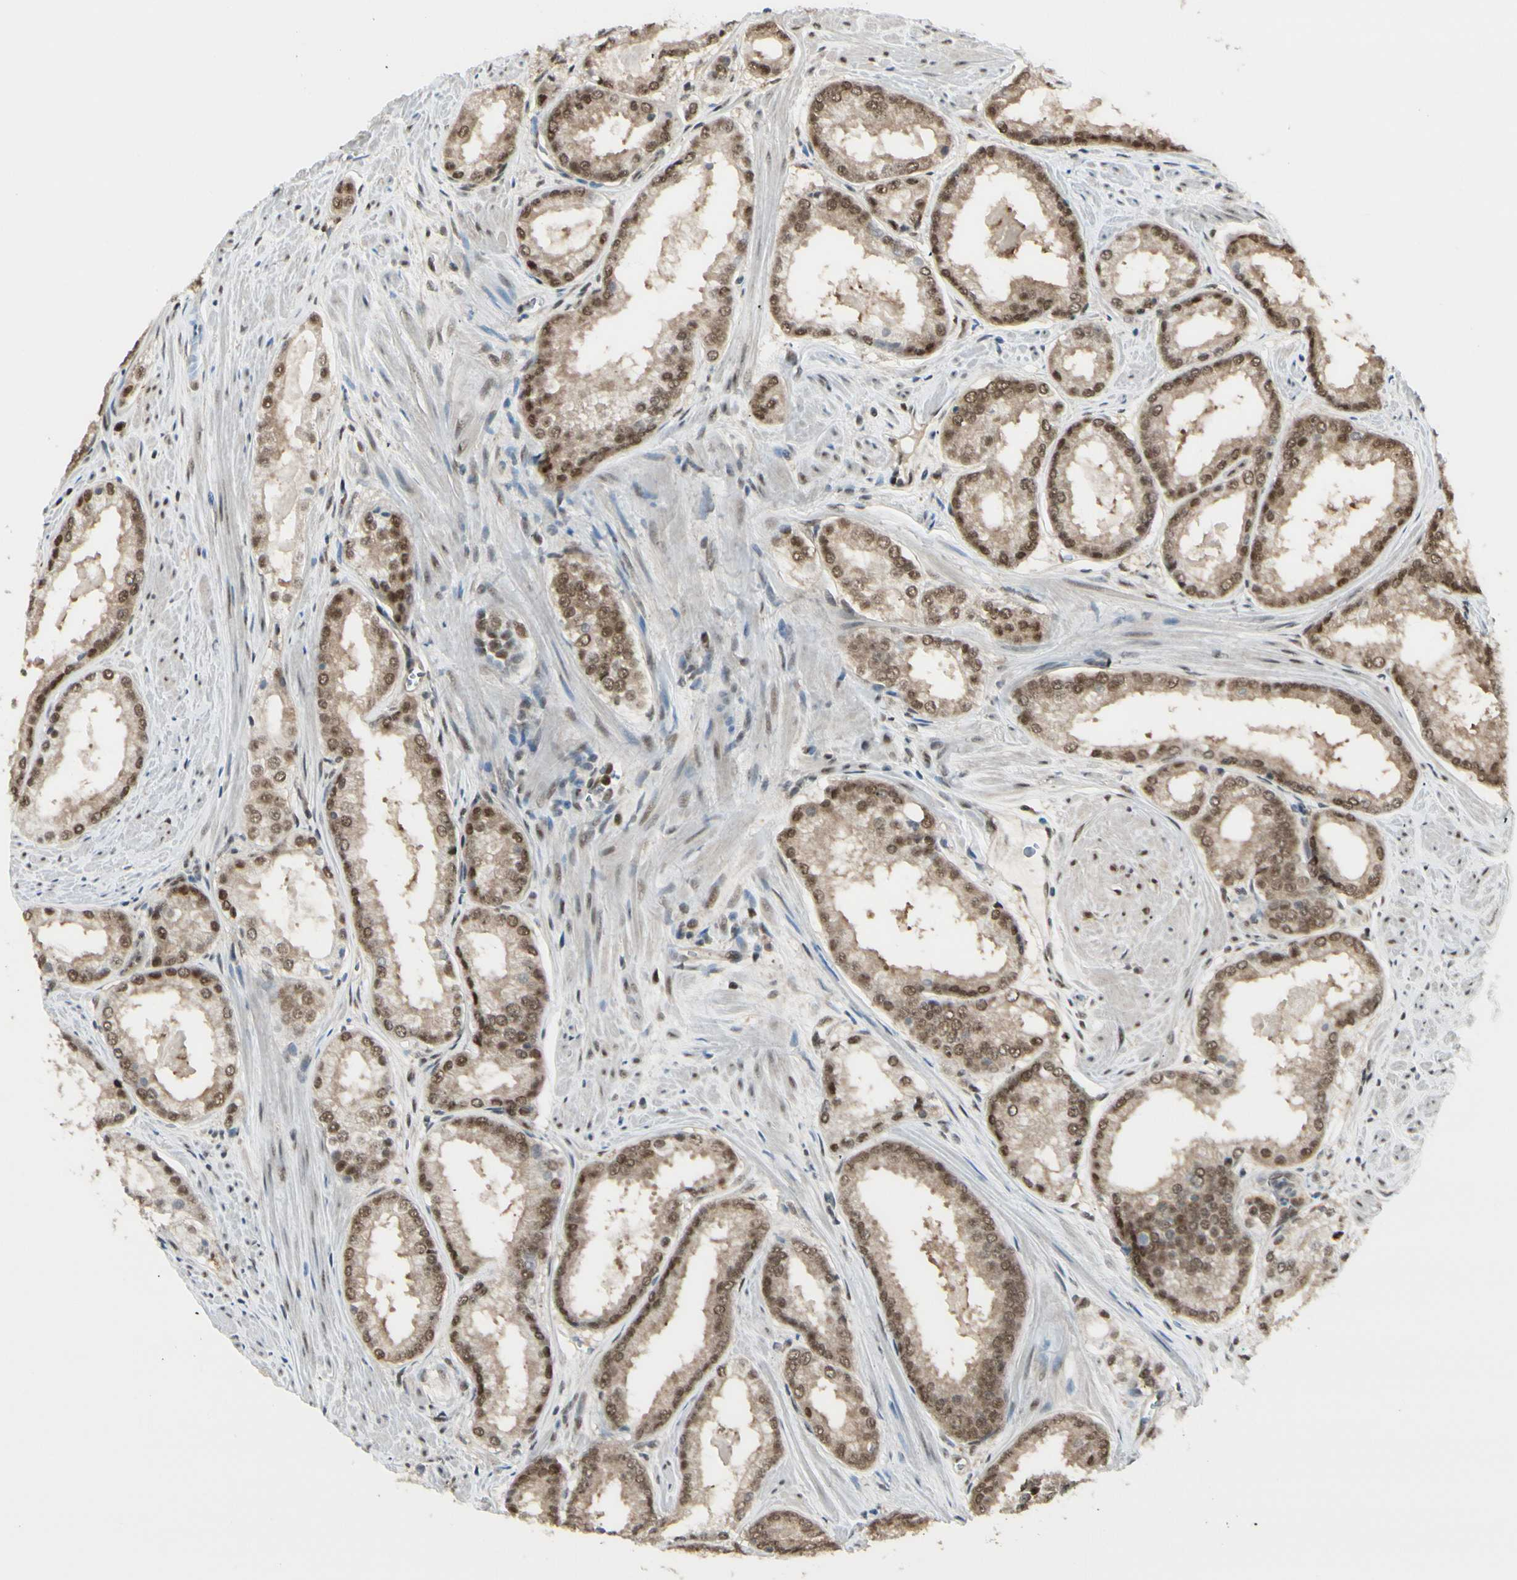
{"staining": {"intensity": "moderate", "quantity": ">75%", "location": "cytoplasmic/membranous,nuclear"}, "tissue": "prostate cancer", "cell_type": "Tumor cells", "image_type": "cancer", "snomed": [{"axis": "morphology", "description": "Adenocarcinoma, Low grade"}, {"axis": "topography", "description": "Prostate"}], "caption": "Immunohistochemistry of human low-grade adenocarcinoma (prostate) exhibits medium levels of moderate cytoplasmic/membranous and nuclear positivity in about >75% of tumor cells.", "gene": "HSF1", "patient": {"sex": "male", "age": 64}}